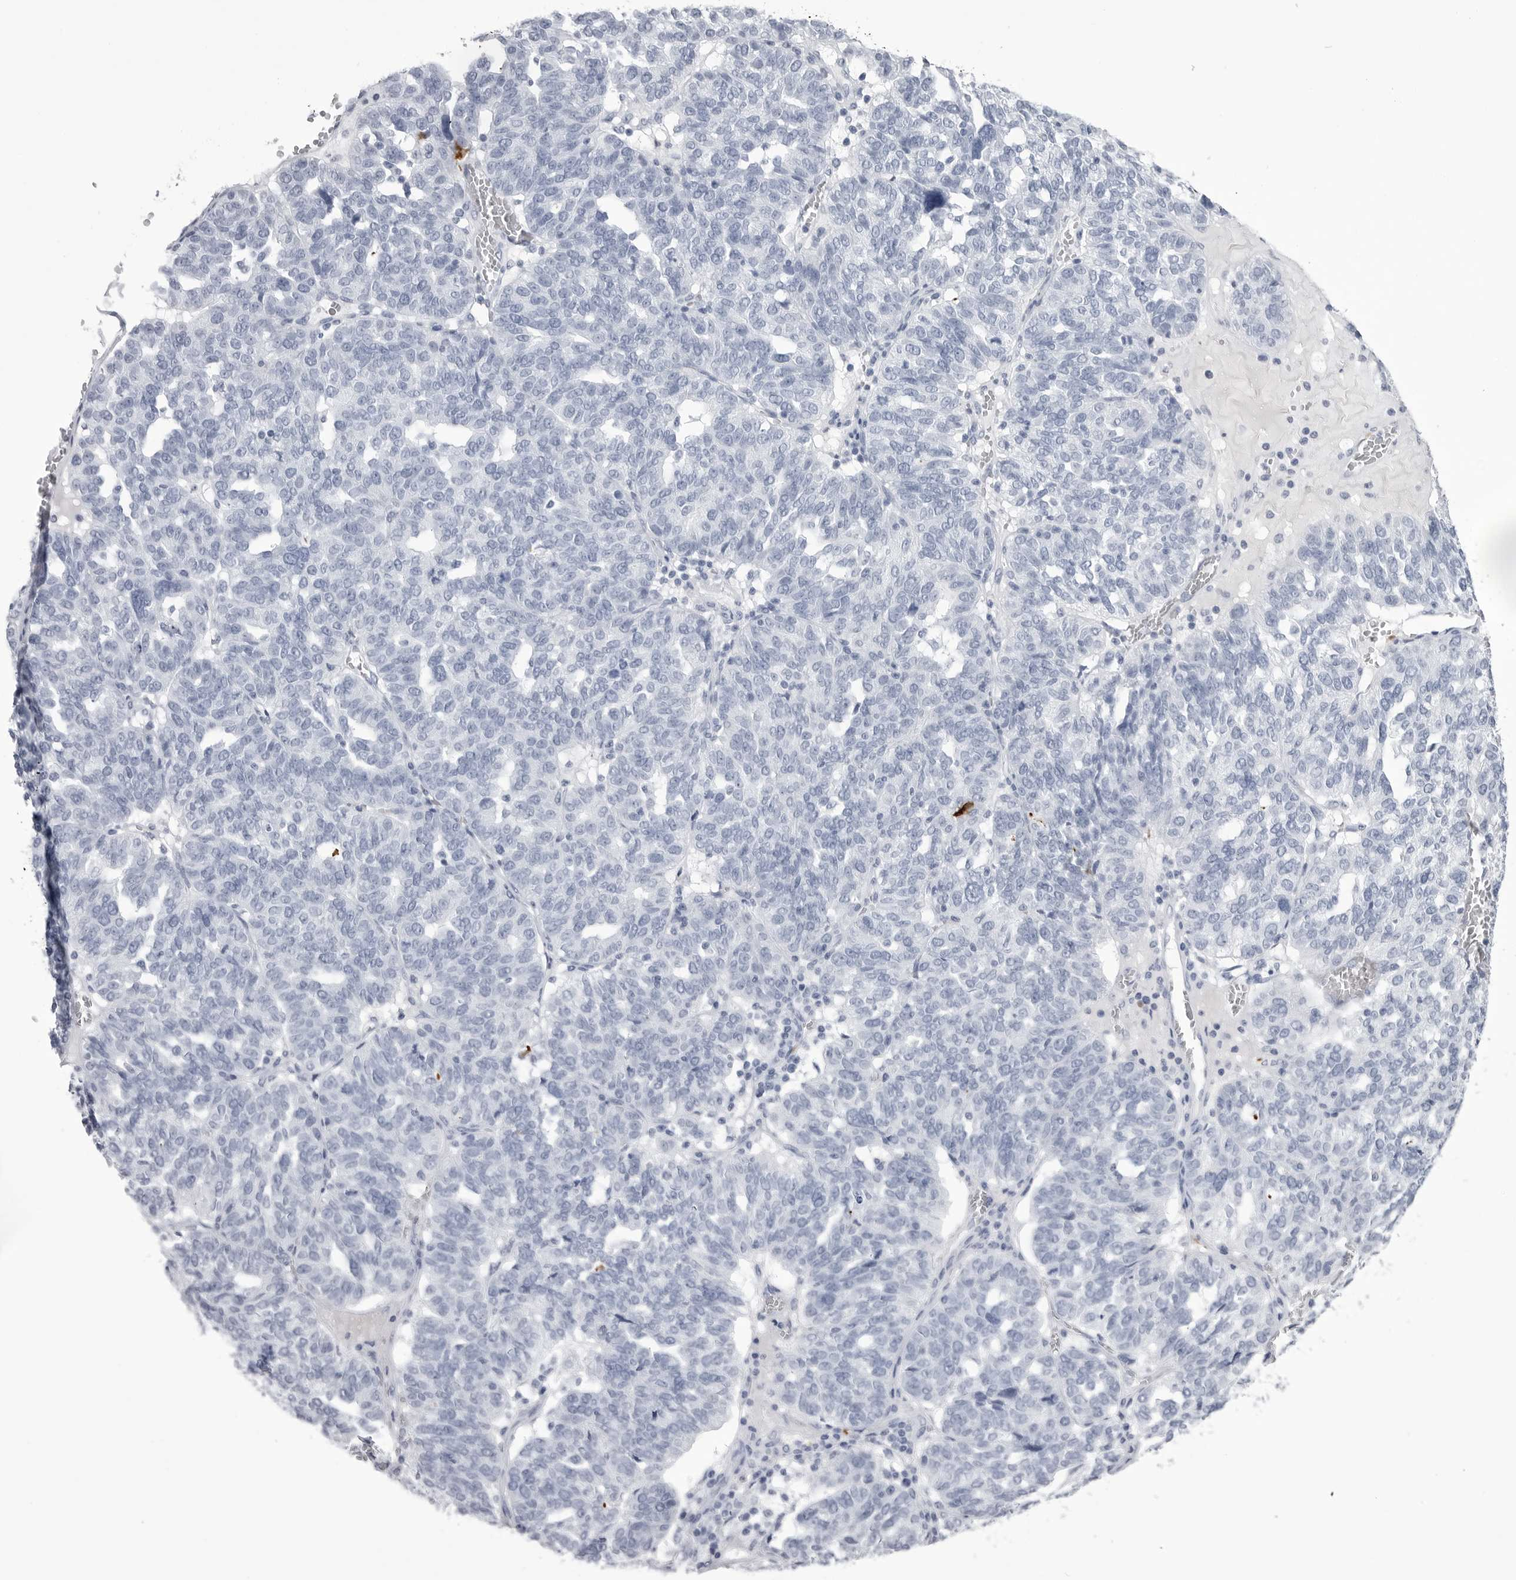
{"staining": {"intensity": "negative", "quantity": "none", "location": "none"}, "tissue": "ovarian cancer", "cell_type": "Tumor cells", "image_type": "cancer", "snomed": [{"axis": "morphology", "description": "Cystadenocarcinoma, serous, NOS"}, {"axis": "topography", "description": "Ovary"}], "caption": "A high-resolution image shows IHC staining of serous cystadenocarcinoma (ovarian), which displays no significant expression in tumor cells. The staining is performed using DAB brown chromogen with nuclei counter-stained in using hematoxylin.", "gene": "COL26A1", "patient": {"sex": "female", "age": 59}}